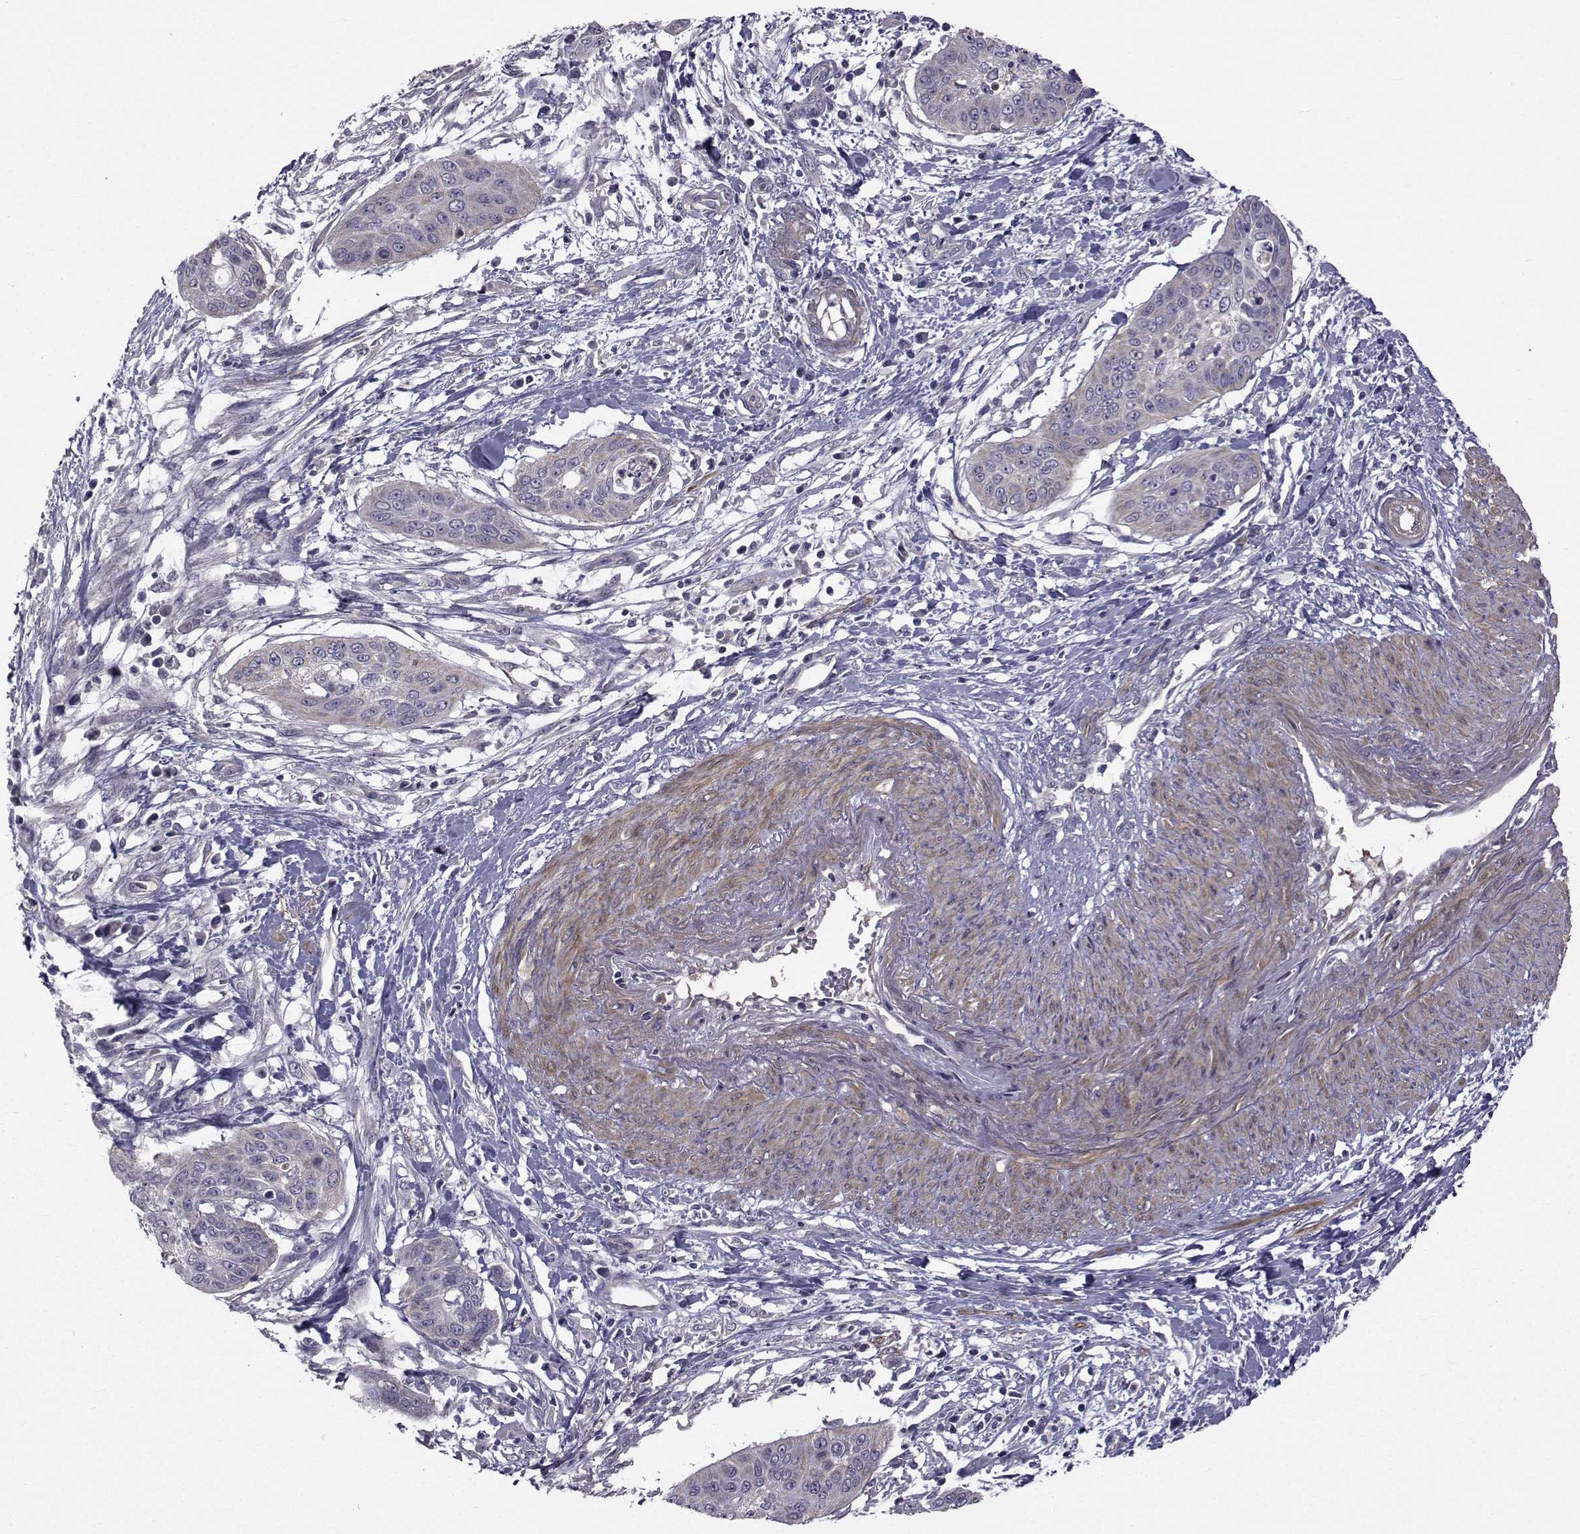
{"staining": {"intensity": "negative", "quantity": "none", "location": "none"}, "tissue": "cervical cancer", "cell_type": "Tumor cells", "image_type": "cancer", "snomed": [{"axis": "morphology", "description": "Squamous cell carcinoma, NOS"}, {"axis": "topography", "description": "Cervix"}], "caption": "Immunohistochemistry (IHC) micrograph of human cervical cancer stained for a protein (brown), which shows no staining in tumor cells.", "gene": "CFAP74", "patient": {"sex": "female", "age": 39}}